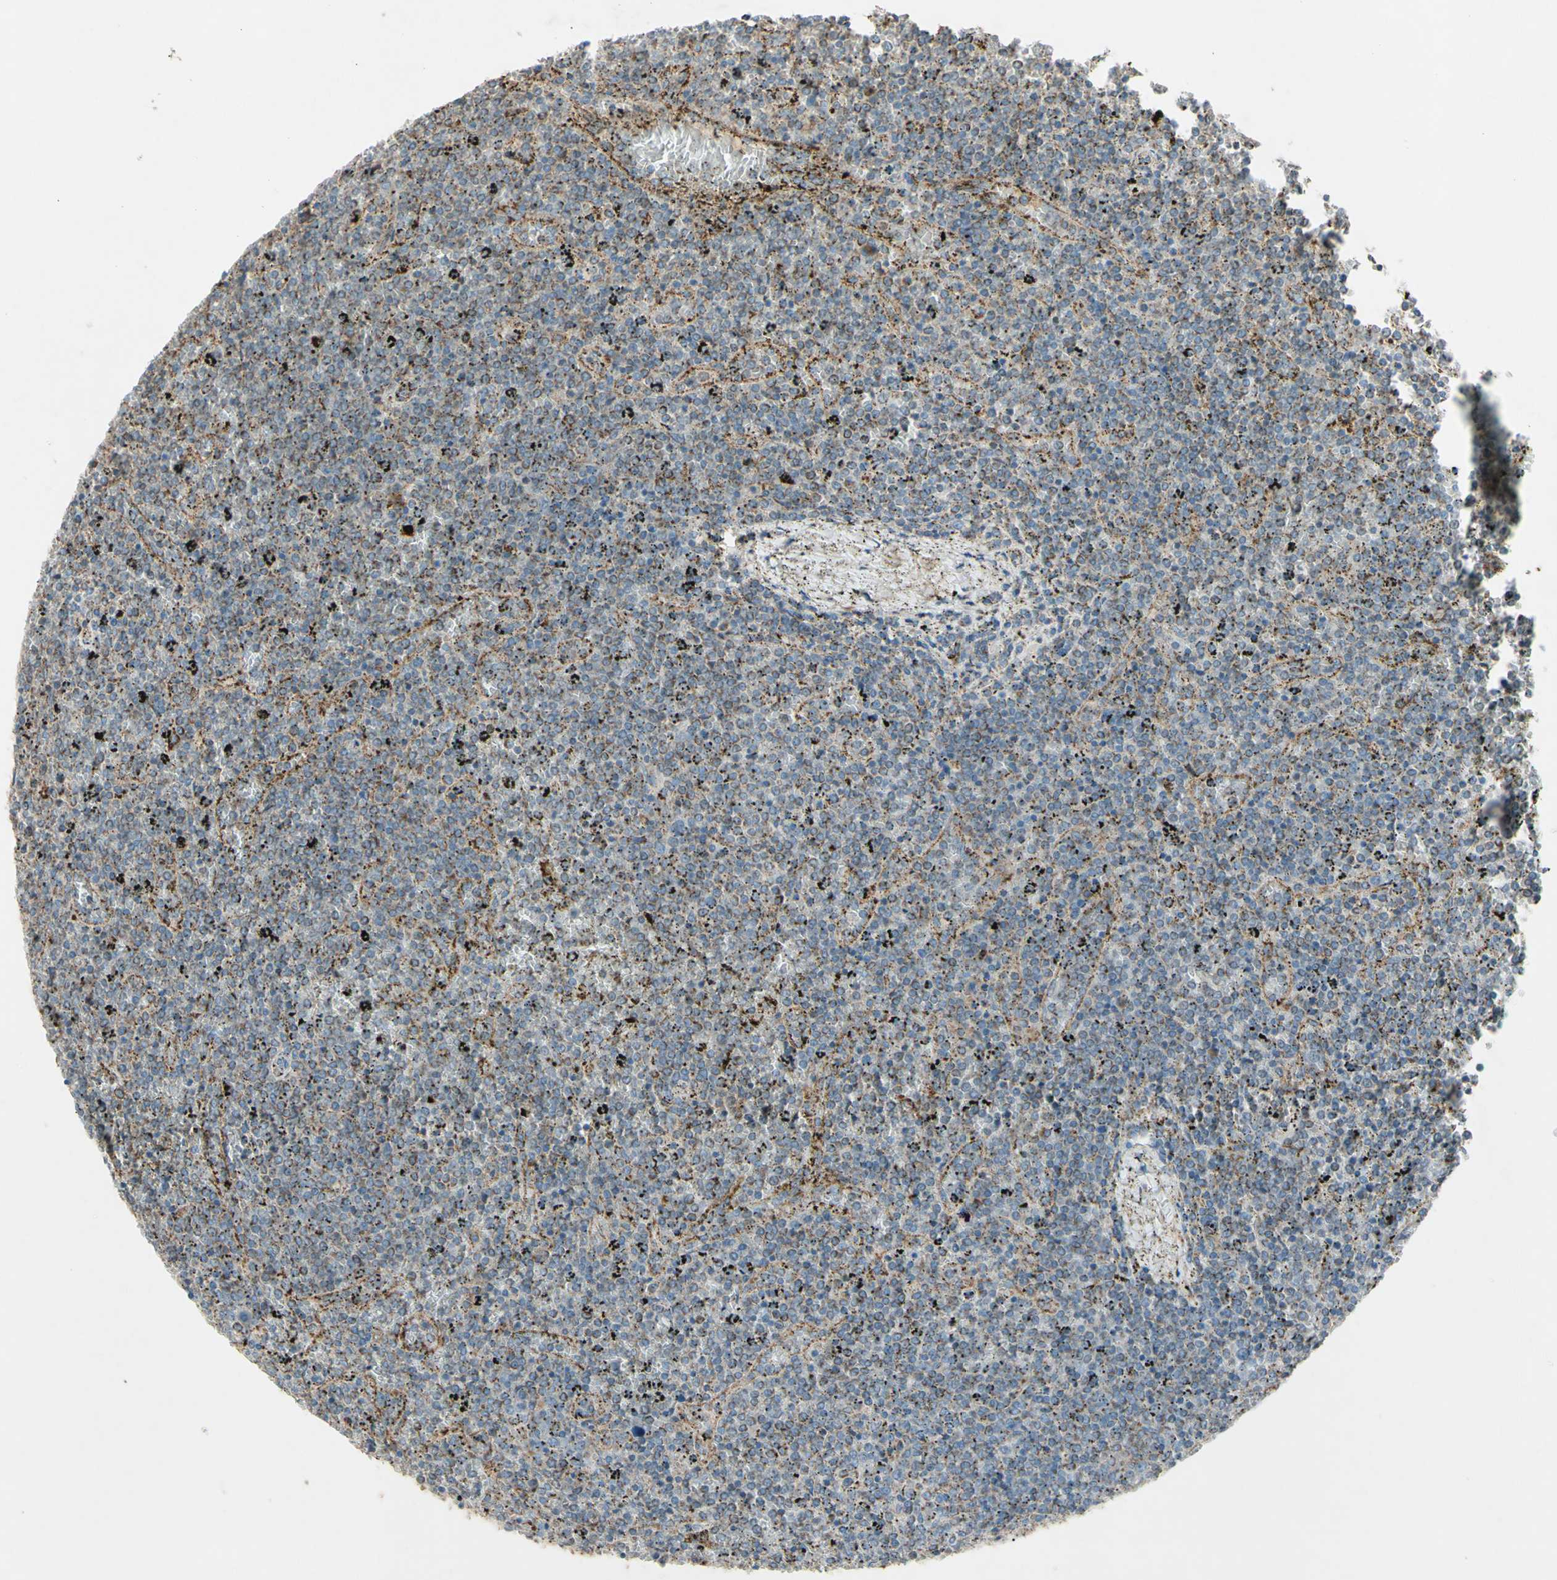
{"staining": {"intensity": "weak", "quantity": "25%-75%", "location": "cytoplasmic/membranous"}, "tissue": "lymphoma", "cell_type": "Tumor cells", "image_type": "cancer", "snomed": [{"axis": "morphology", "description": "Malignant lymphoma, non-Hodgkin's type, Low grade"}, {"axis": "topography", "description": "Spleen"}], "caption": "A brown stain highlights weak cytoplasmic/membranous staining of a protein in low-grade malignant lymphoma, non-Hodgkin's type tumor cells.", "gene": "RHOT1", "patient": {"sex": "female", "age": 77}}